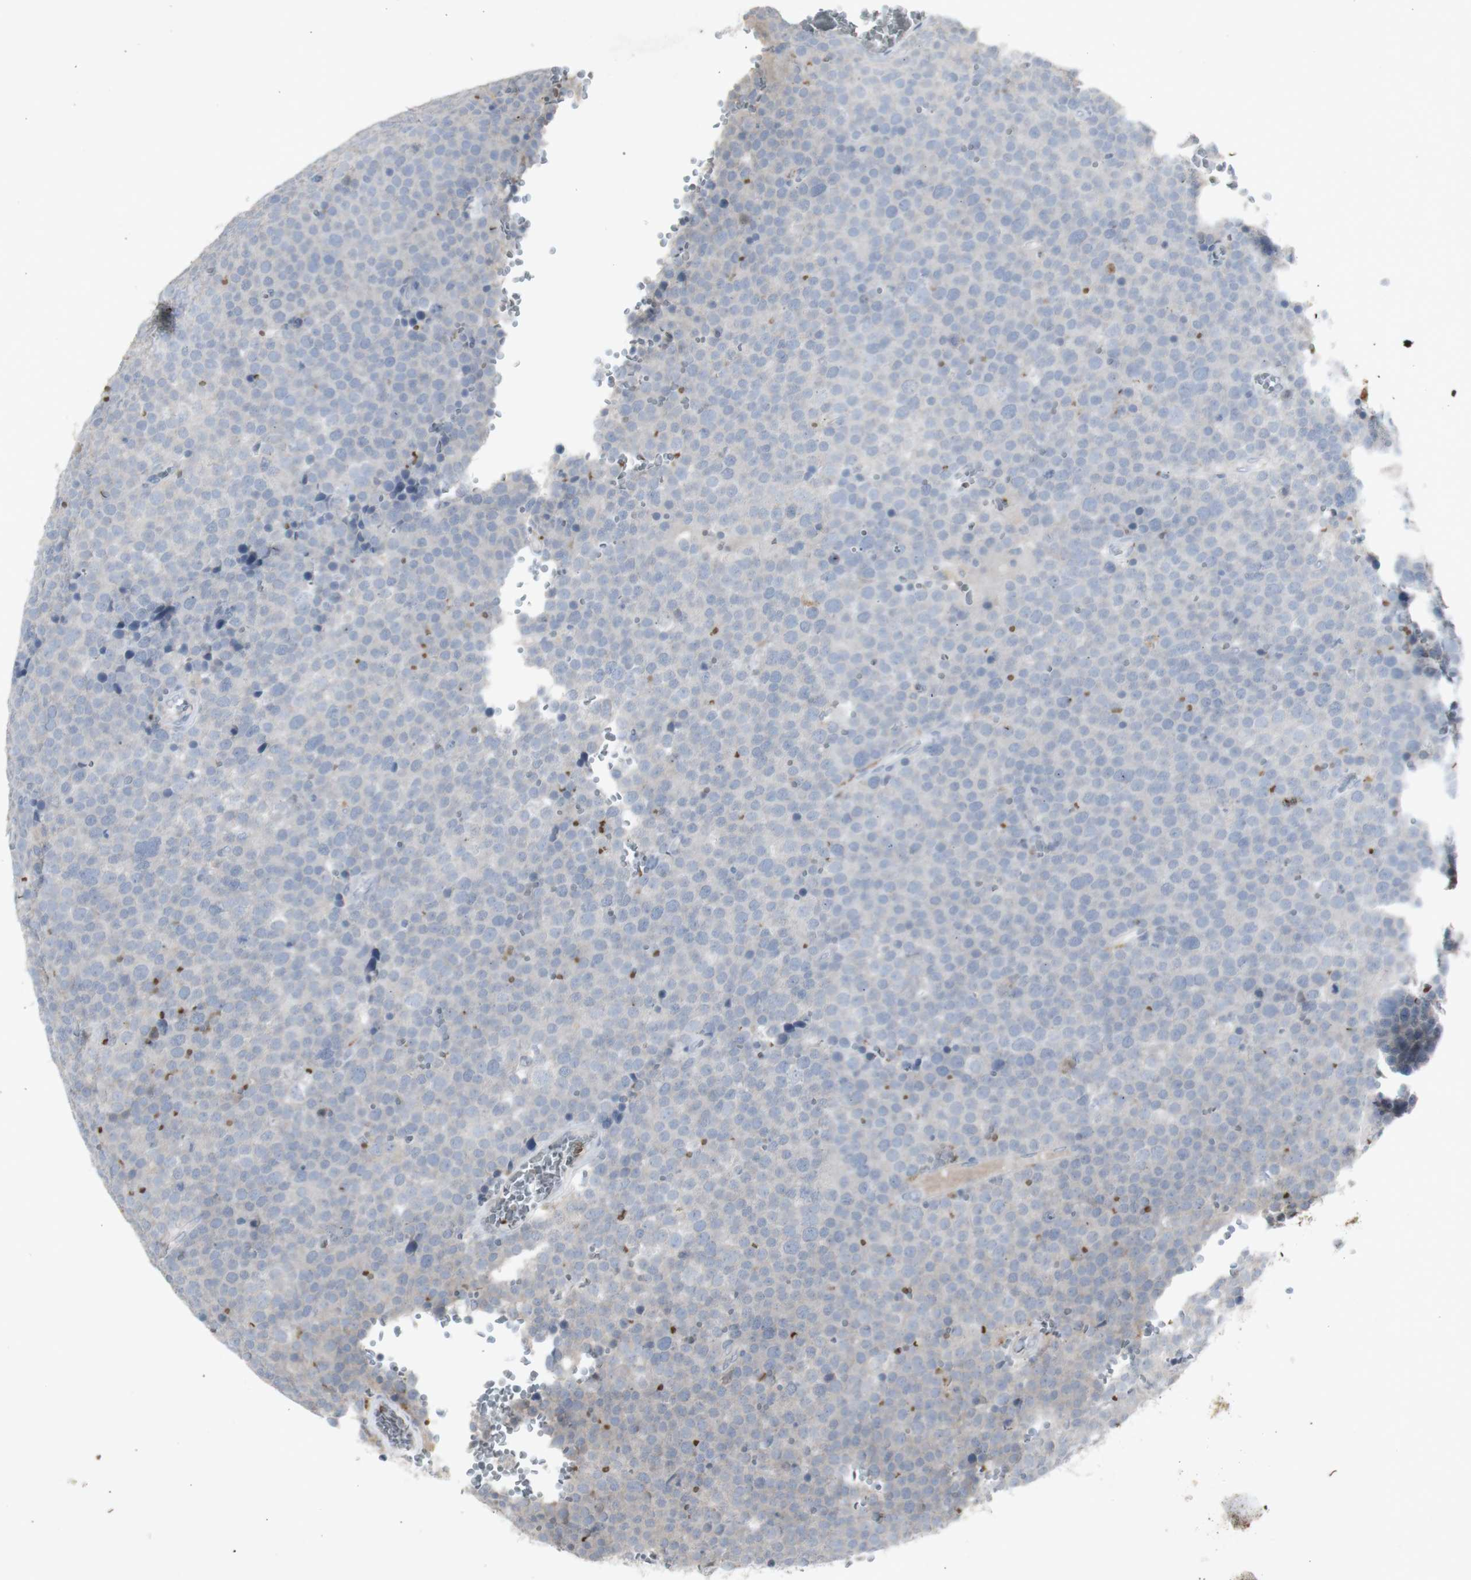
{"staining": {"intensity": "negative", "quantity": "none", "location": "none"}, "tissue": "testis cancer", "cell_type": "Tumor cells", "image_type": "cancer", "snomed": [{"axis": "morphology", "description": "Seminoma, NOS"}, {"axis": "topography", "description": "Testis"}], "caption": "High magnification brightfield microscopy of testis cancer (seminoma) stained with DAB (3,3'-diaminobenzidine) (brown) and counterstained with hematoxylin (blue): tumor cells show no significant positivity. (DAB IHC, high magnification).", "gene": "INS", "patient": {"sex": "male", "age": 71}}